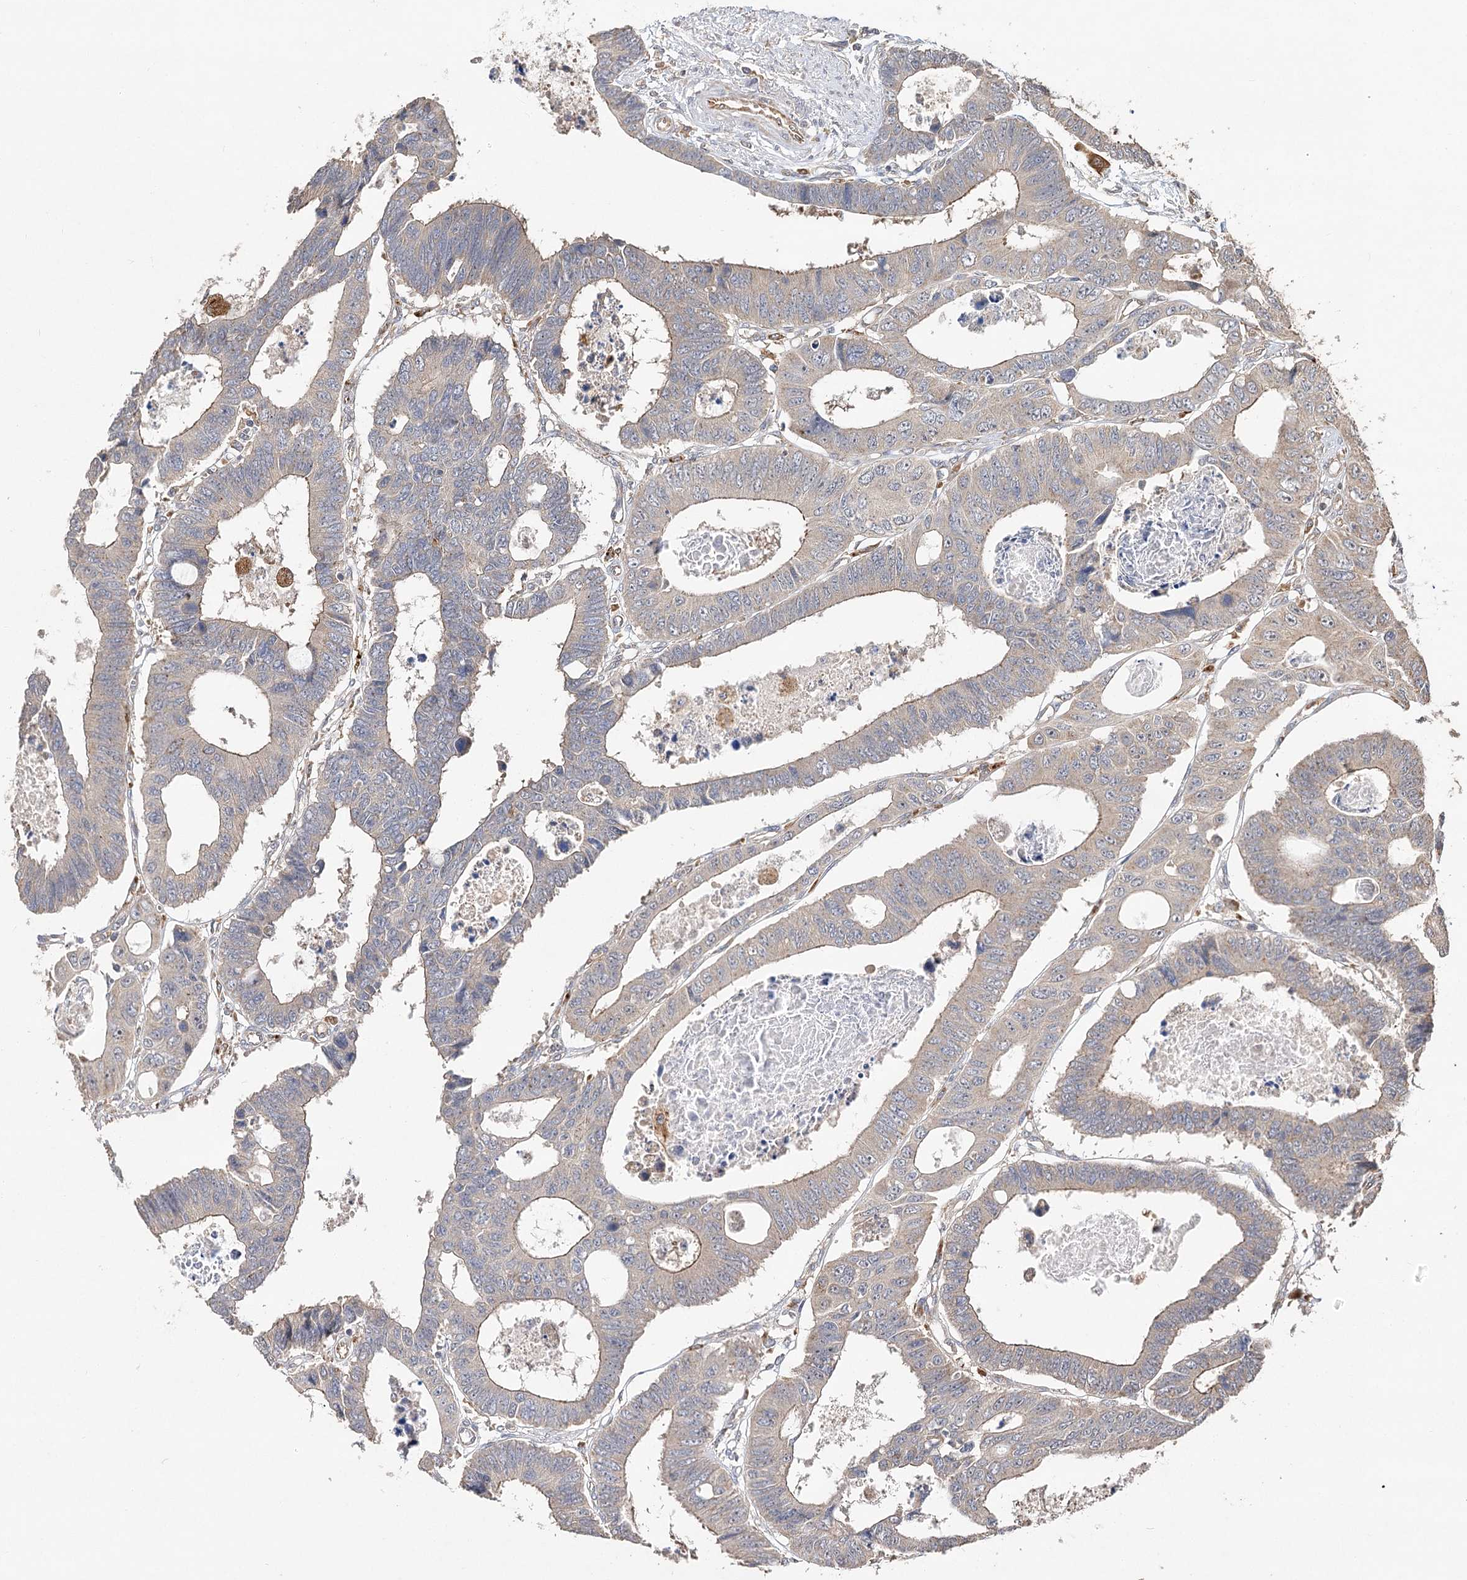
{"staining": {"intensity": "weak", "quantity": "<25%", "location": "cytoplasmic/membranous"}, "tissue": "colorectal cancer", "cell_type": "Tumor cells", "image_type": "cancer", "snomed": [{"axis": "morphology", "description": "Adenocarcinoma, NOS"}, {"axis": "topography", "description": "Rectum"}], "caption": "Immunohistochemistry (IHC) micrograph of neoplastic tissue: colorectal cancer stained with DAB displays no significant protein staining in tumor cells. The staining is performed using DAB brown chromogen with nuclei counter-stained in using hematoxylin.", "gene": "DMXL1", "patient": {"sex": "male", "age": 84}}